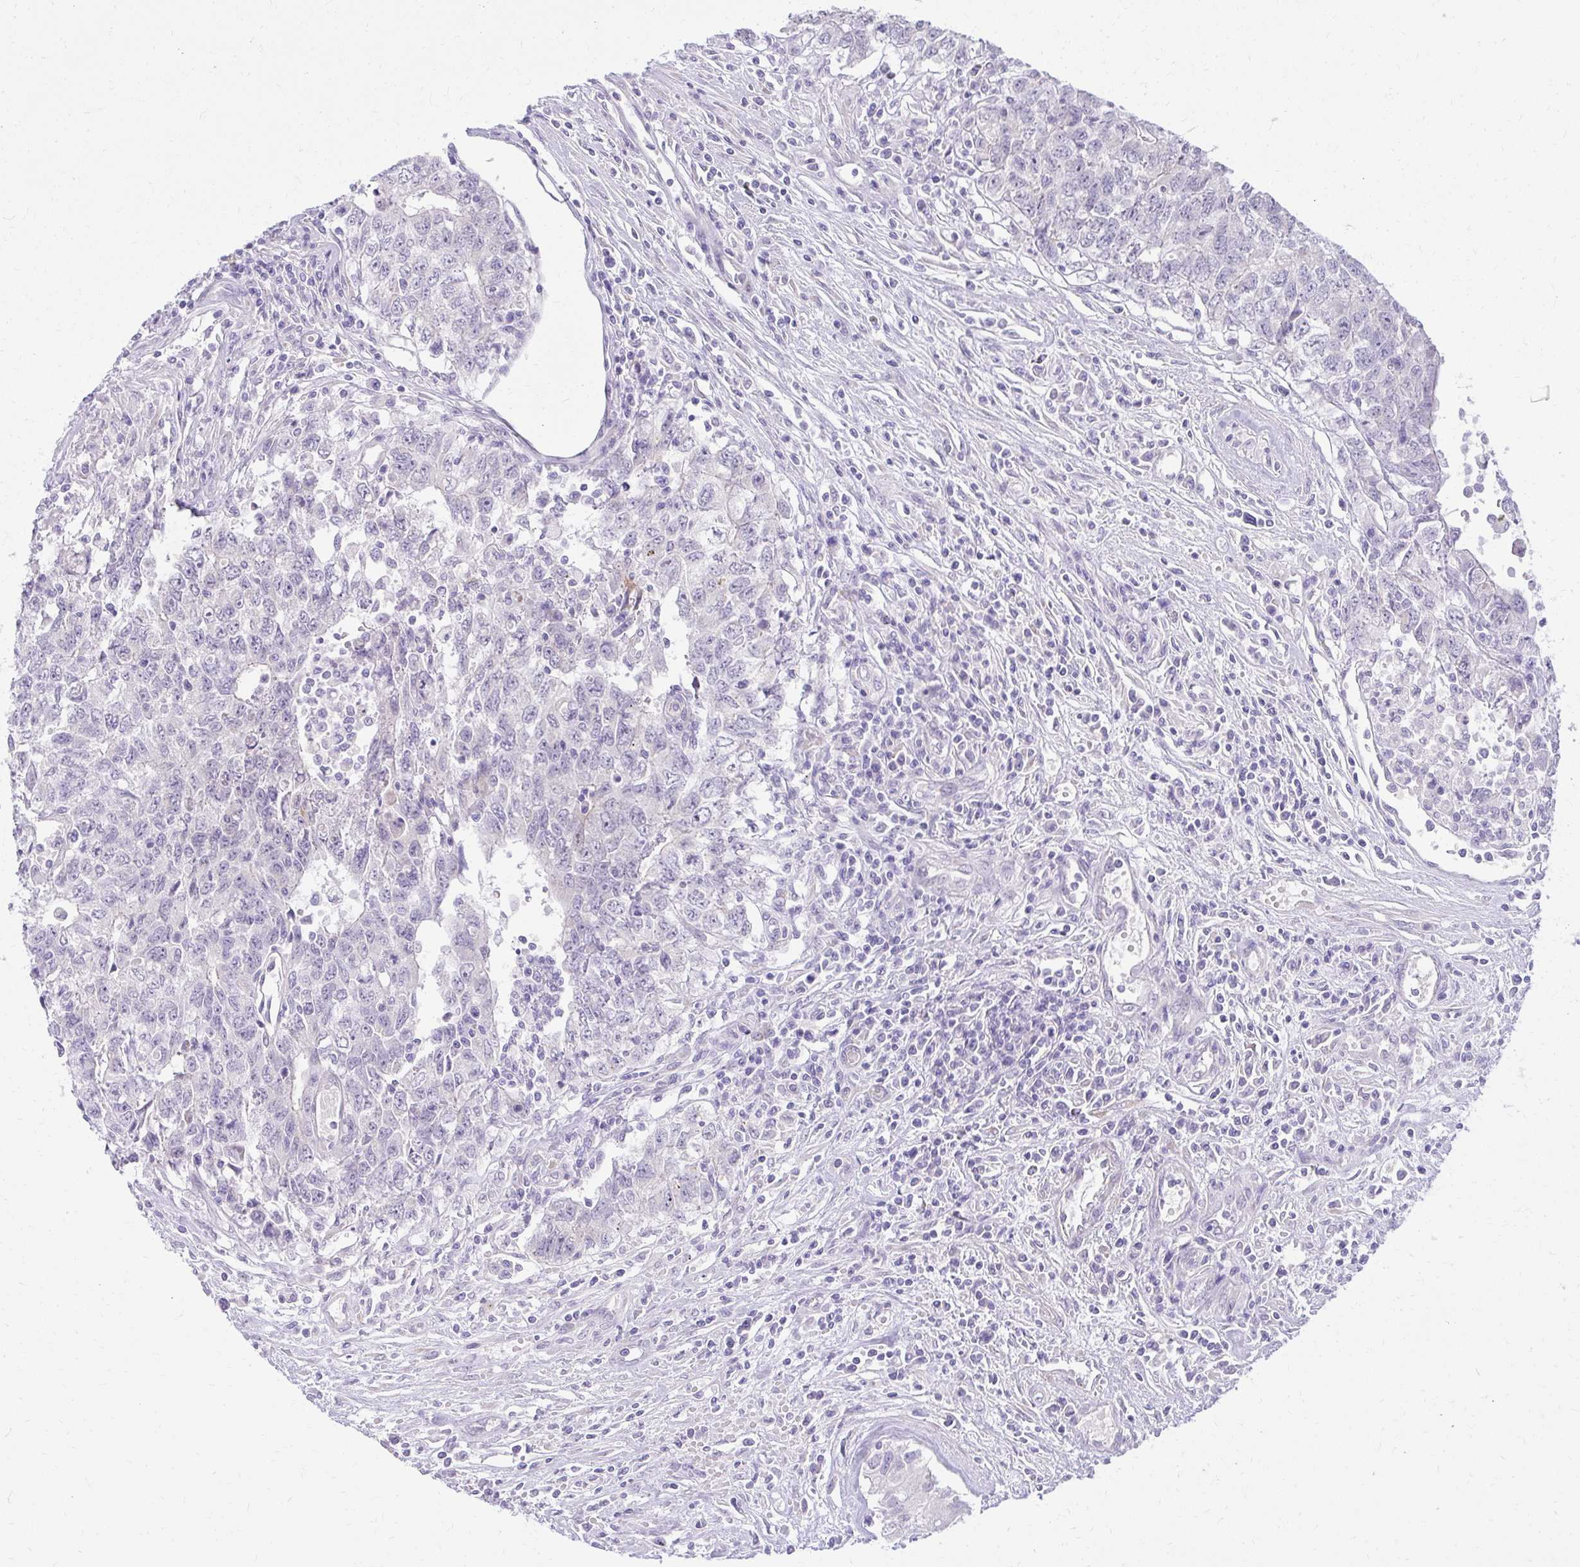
{"staining": {"intensity": "negative", "quantity": "none", "location": "none"}, "tissue": "testis cancer", "cell_type": "Tumor cells", "image_type": "cancer", "snomed": [{"axis": "morphology", "description": "Carcinoma, Embryonal, NOS"}, {"axis": "topography", "description": "Testis"}], "caption": "Testis cancer (embryonal carcinoma) stained for a protein using immunohistochemistry exhibits no expression tumor cells.", "gene": "PRAP1", "patient": {"sex": "male", "age": 34}}